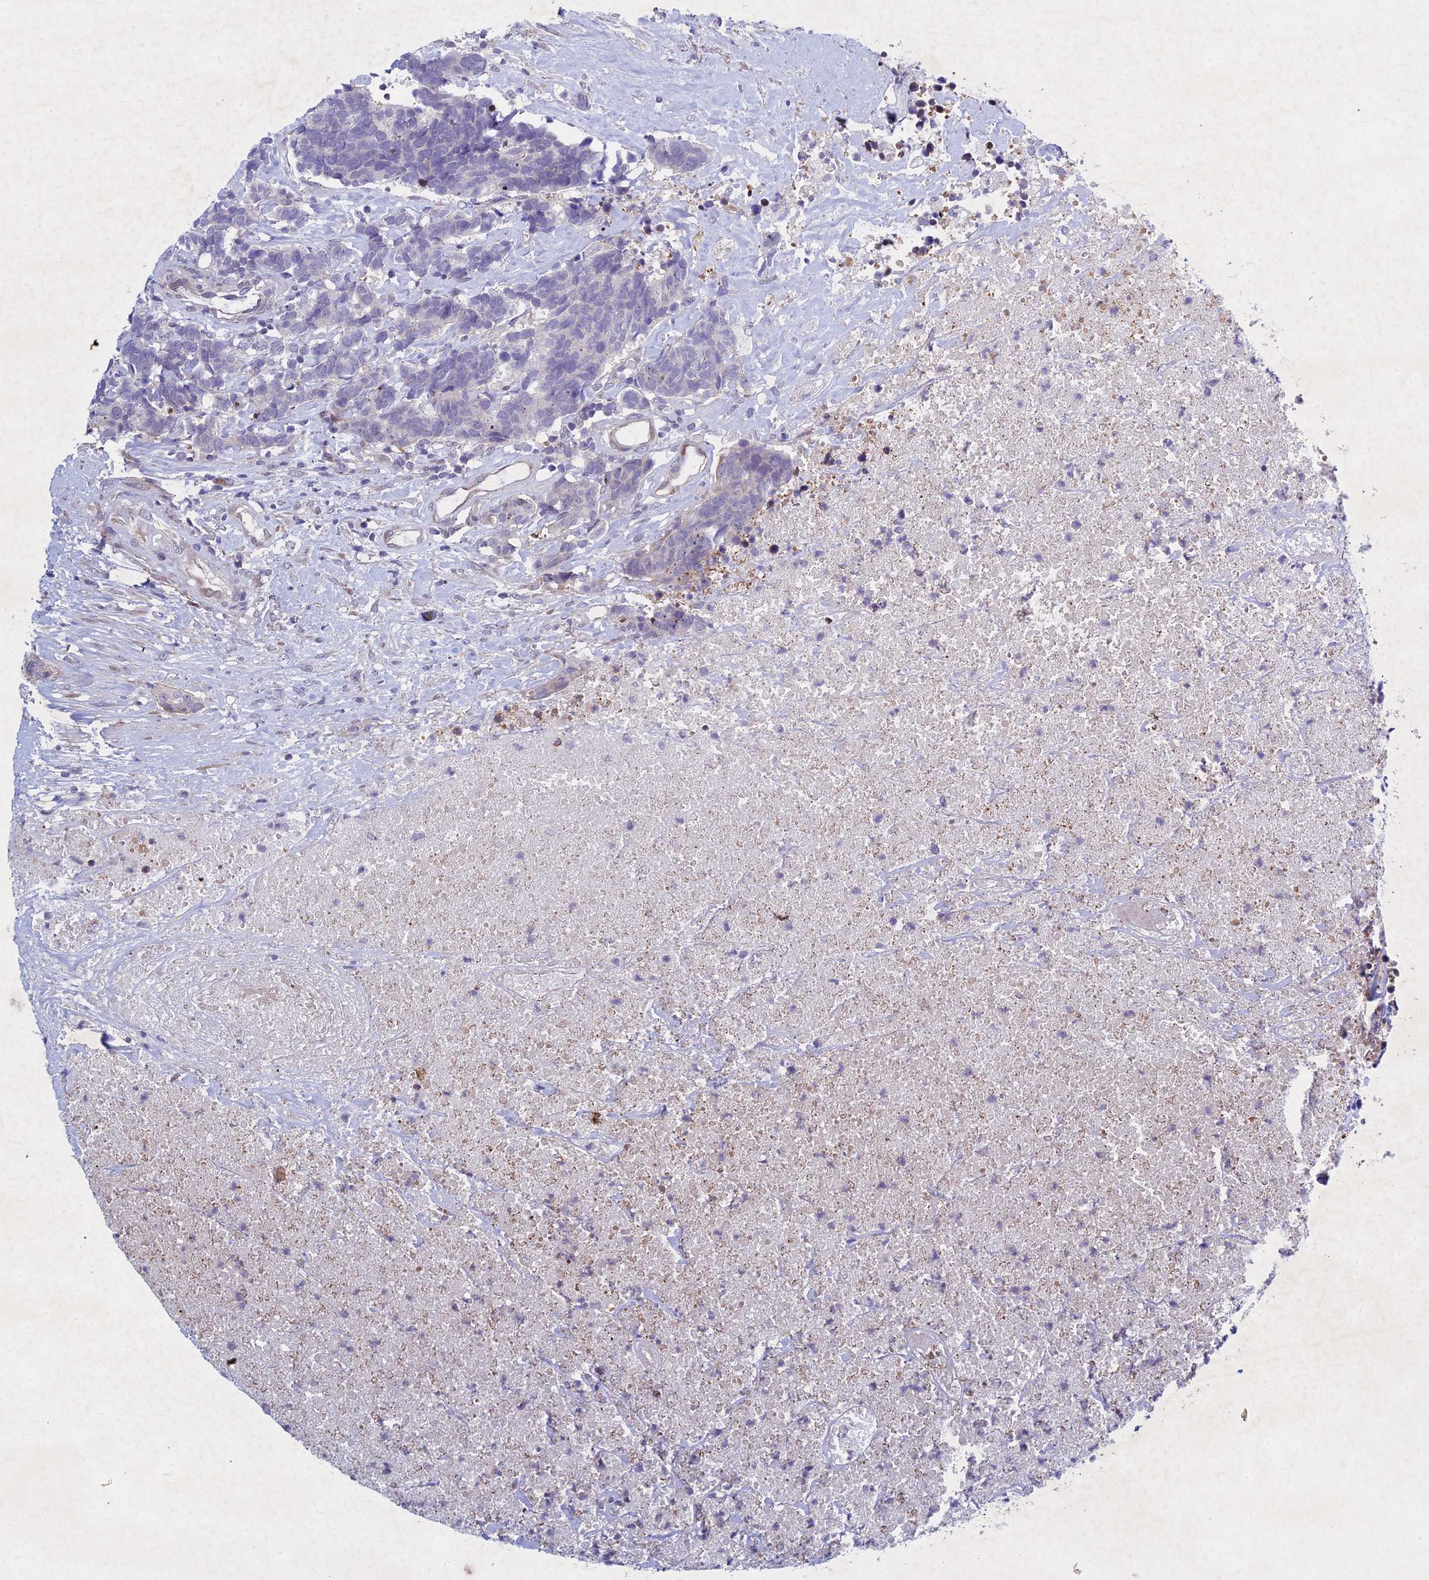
{"staining": {"intensity": "negative", "quantity": "none", "location": "none"}, "tissue": "carcinoid", "cell_type": "Tumor cells", "image_type": "cancer", "snomed": [{"axis": "morphology", "description": "Carcinoma, NOS"}, {"axis": "morphology", "description": "Carcinoid, malignant, NOS"}, {"axis": "topography", "description": "Urinary bladder"}], "caption": "An image of carcinoid (malignant) stained for a protein exhibits no brown staining in tumor cells.", "gene": "PTHLH", "patient": {"sex": "male", "age": 57}}